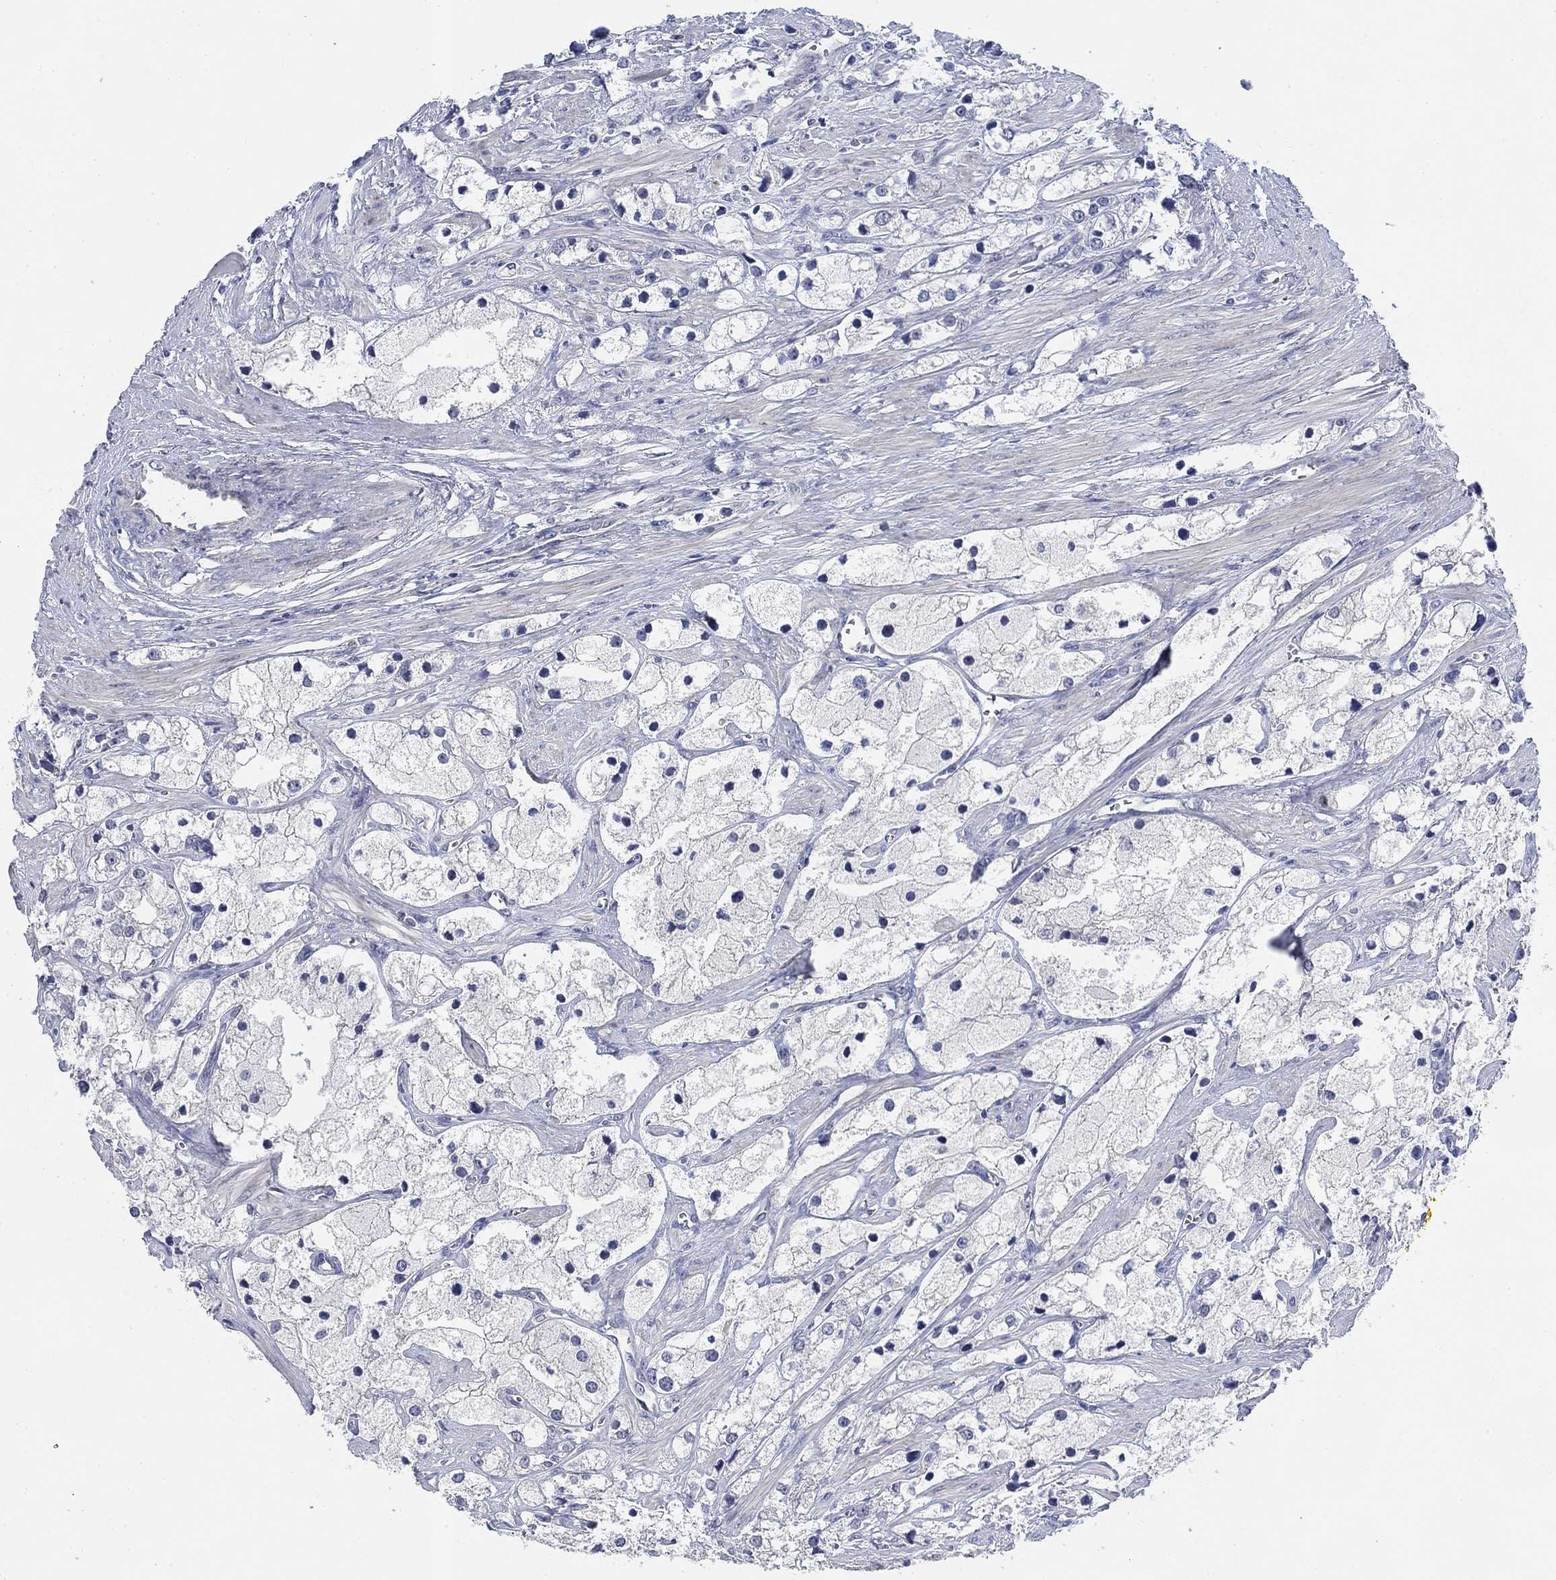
{"staining": {"intensity": "negative", "quantity": "none", "location": "none"}, "tissue": "prostate cancer", "cell_type": "Tumor cells", "image_type": "cancer", "snomed": [{"axis": "morphology", "description": "Adenocarcinoma, NOS"}, {"axis": "topography", "description": "Prostate and seminal vesicle, NOS"}, {"axis": "topography", "description": "Prostate"}], "caption": "Immunohistochemical staining of human adenocarcinoma (prostate) exhibits no significant expression in tumor cells.", "gene": "DAZL", "patient": {"sex": "male", "age": 79}}